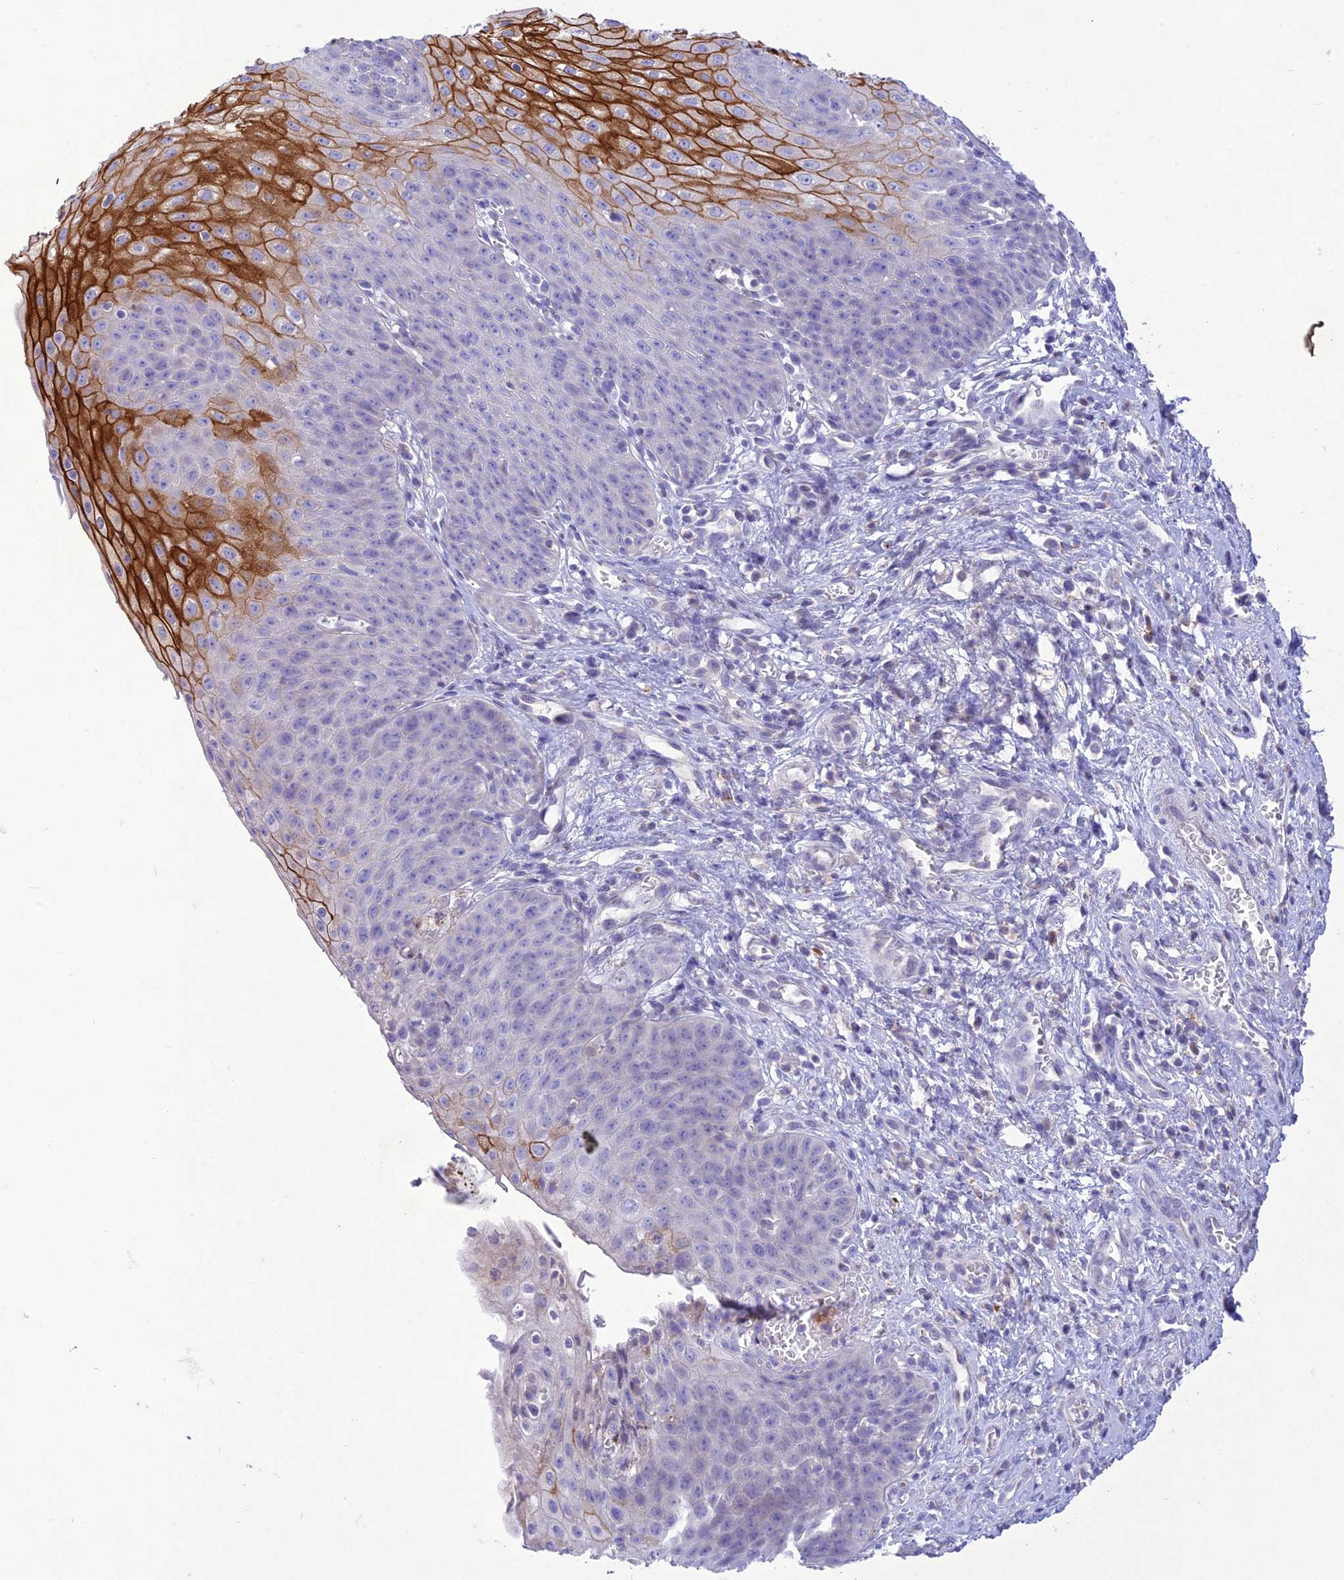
{"staining": {"intensity": "strong", "quantity": "<25%", "location": "cytoplasmic/membranous"}, "tissue": "esophagus", "cell_type": "Squamous epithelial cells", "image_type": "normal", "snomed": [{"axis": "morphology", "description": "Normal tissue, NOS"}, {"axis": "topography", "description": "Esophagus"}], "caption": "Brown immunohistochemical staining in normal esophagus displays strong cytoplasmic/membranous positivity in about <25% of squamous epithelial cells.", "gene": "SLC13A5", "patient": {"sex": "male", "age": 71}}